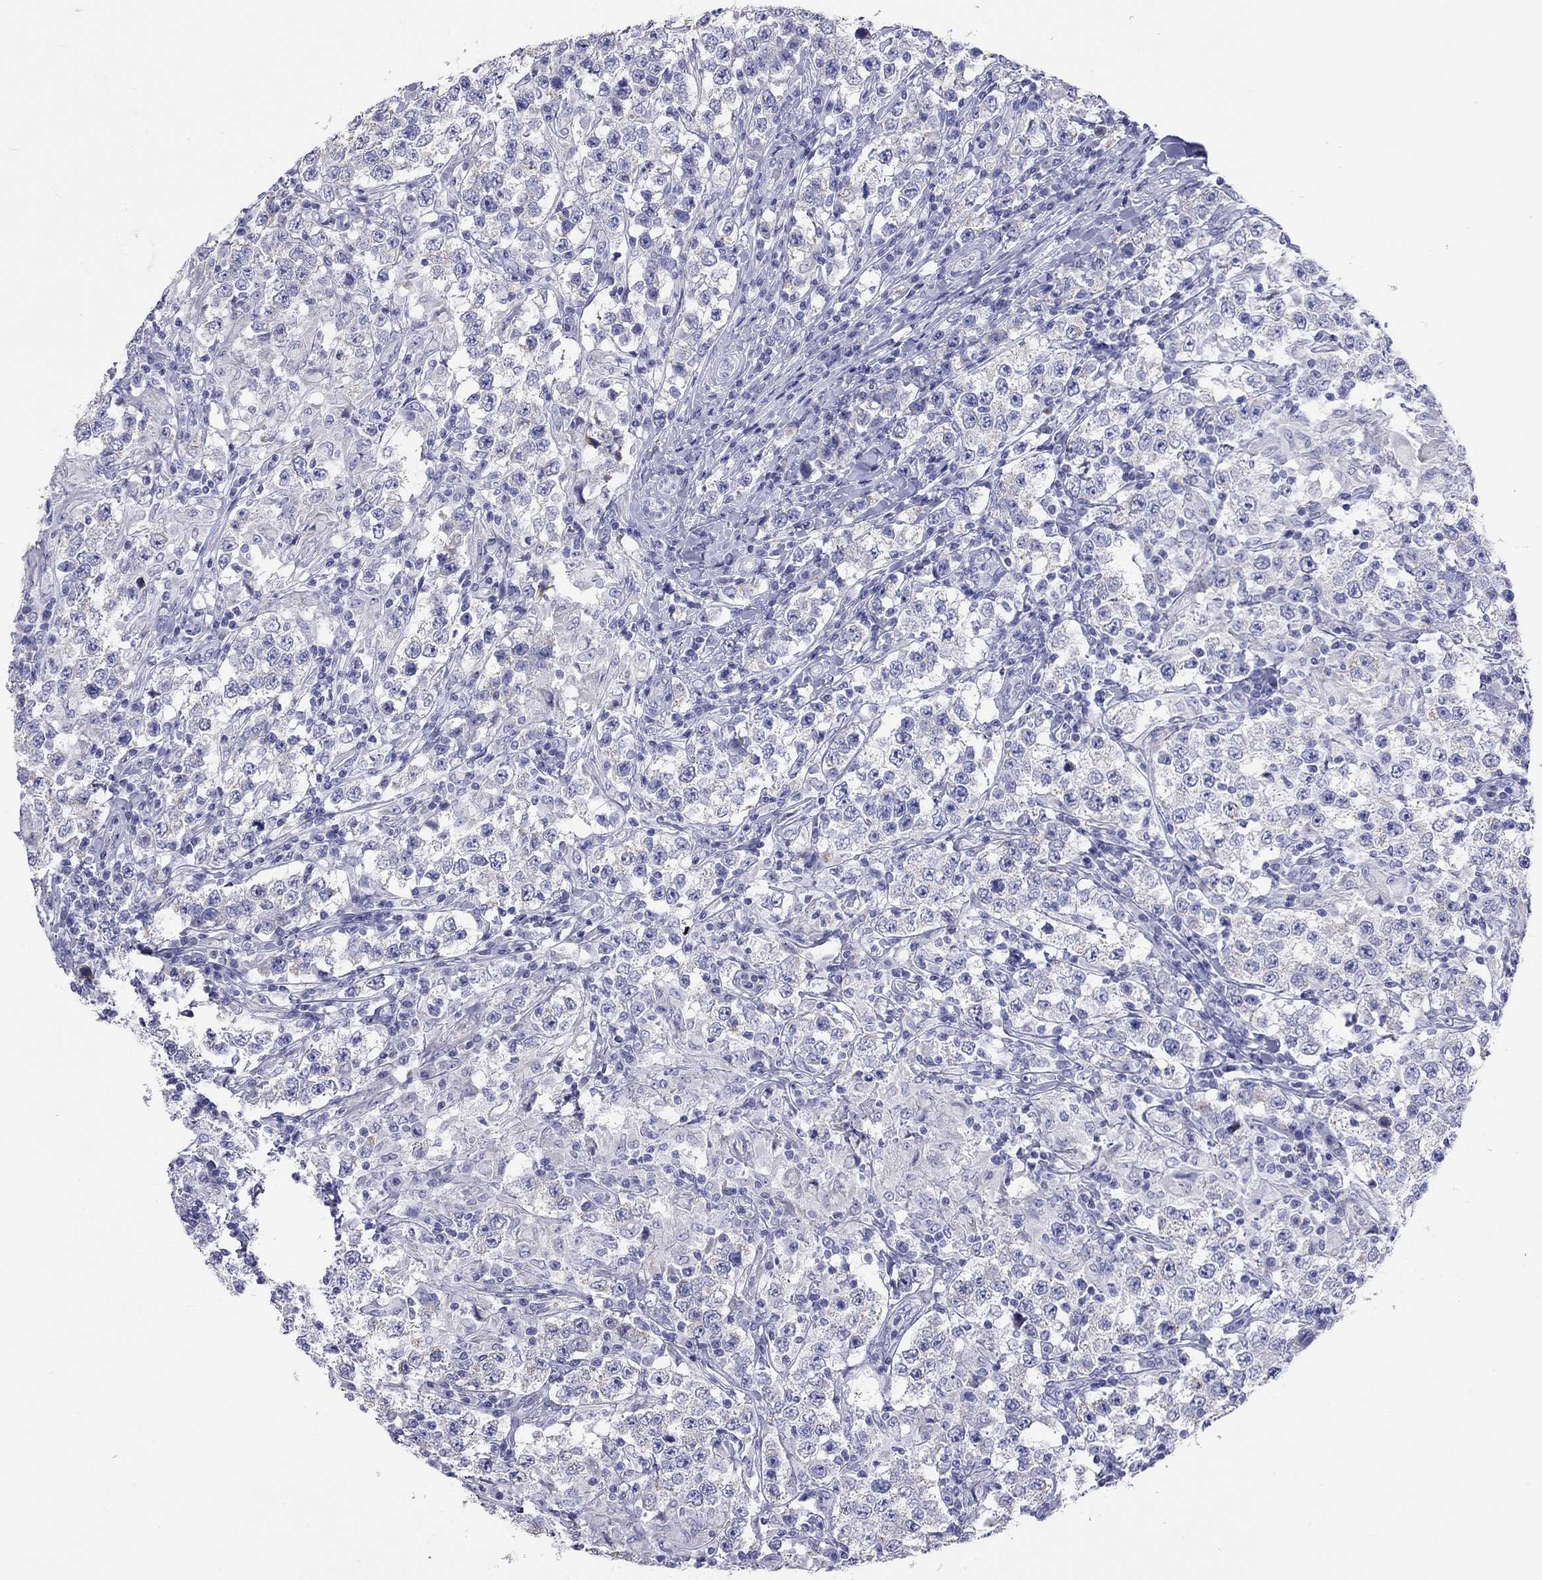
{"staining": {"intensity": "negative", "quantity": "none", "location": "none"}, "tissue": "testis cancer", "cell_type": "Tumor cells", "image_type": "cancer", "snomed": [{"axis": "morphology", "description": "Seminoma, NOS"}, {"axis": "morphology", "description": "Carcinoma, Embryonal, NOS"}, {"axis": "topography", "description": "Testis"}], "caption": "Immunohistochemical staining of human embryonal carcinoma (testis) demonstrates no significant expression in tumor cells.", "gene": "DPY19L2", "patient": {"sex": "male", "age": 41}}